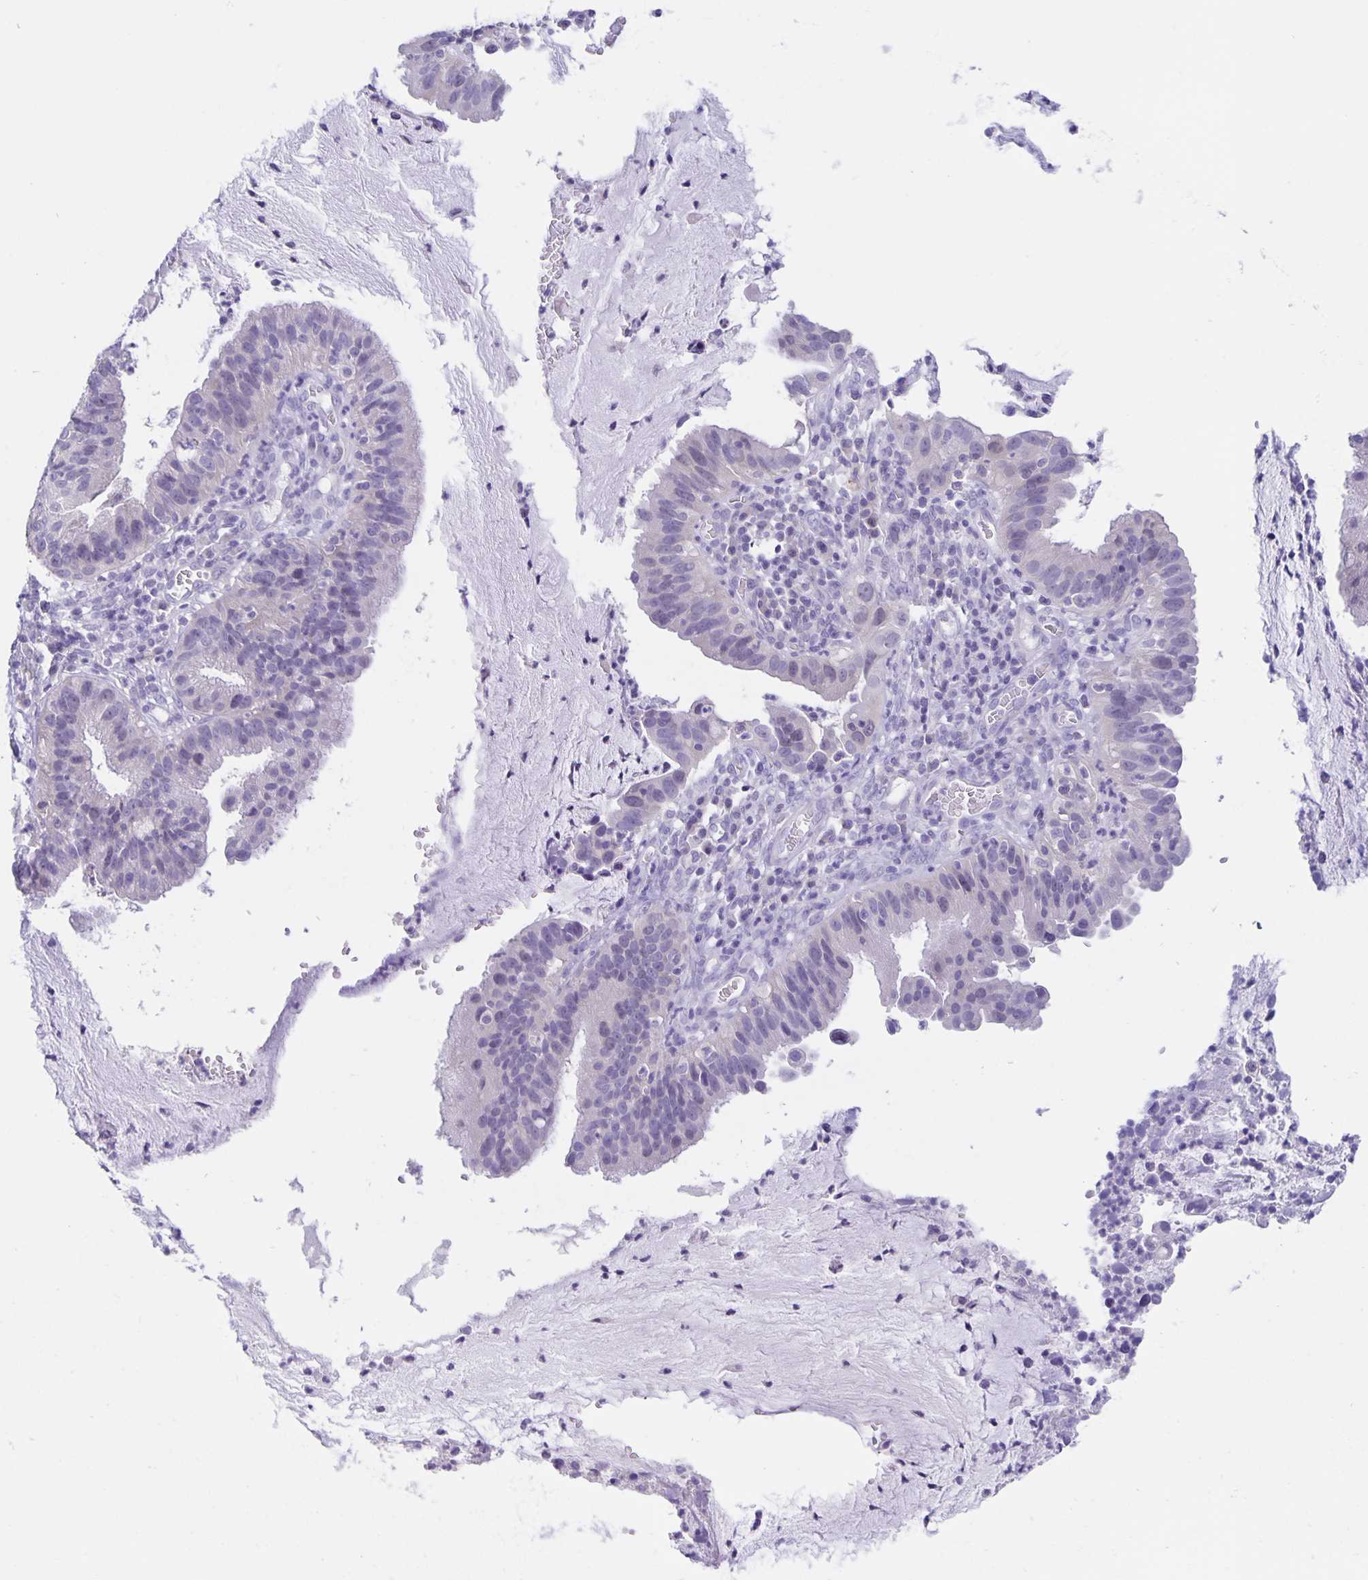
{"staining": {"intensity": "negative", "quantity": "none", "location": "none"}, "tissue": "cervical cancer", "cell_type": "Tumor cells", "image_type": "cancer", "snomed": [{"axis": "morphology", "description": "Adenocarcinoma, NOS"}, {"axis": "topography", "description": "Cervix"}], "caption": "Immunohistochemistry micrograph of human cervical adenocarcinoma stained for a protein (brown), which demonstrates no expression in tumor cells.", "gene": "ERMN", "patient": {"sex": "female", "age": 34}}